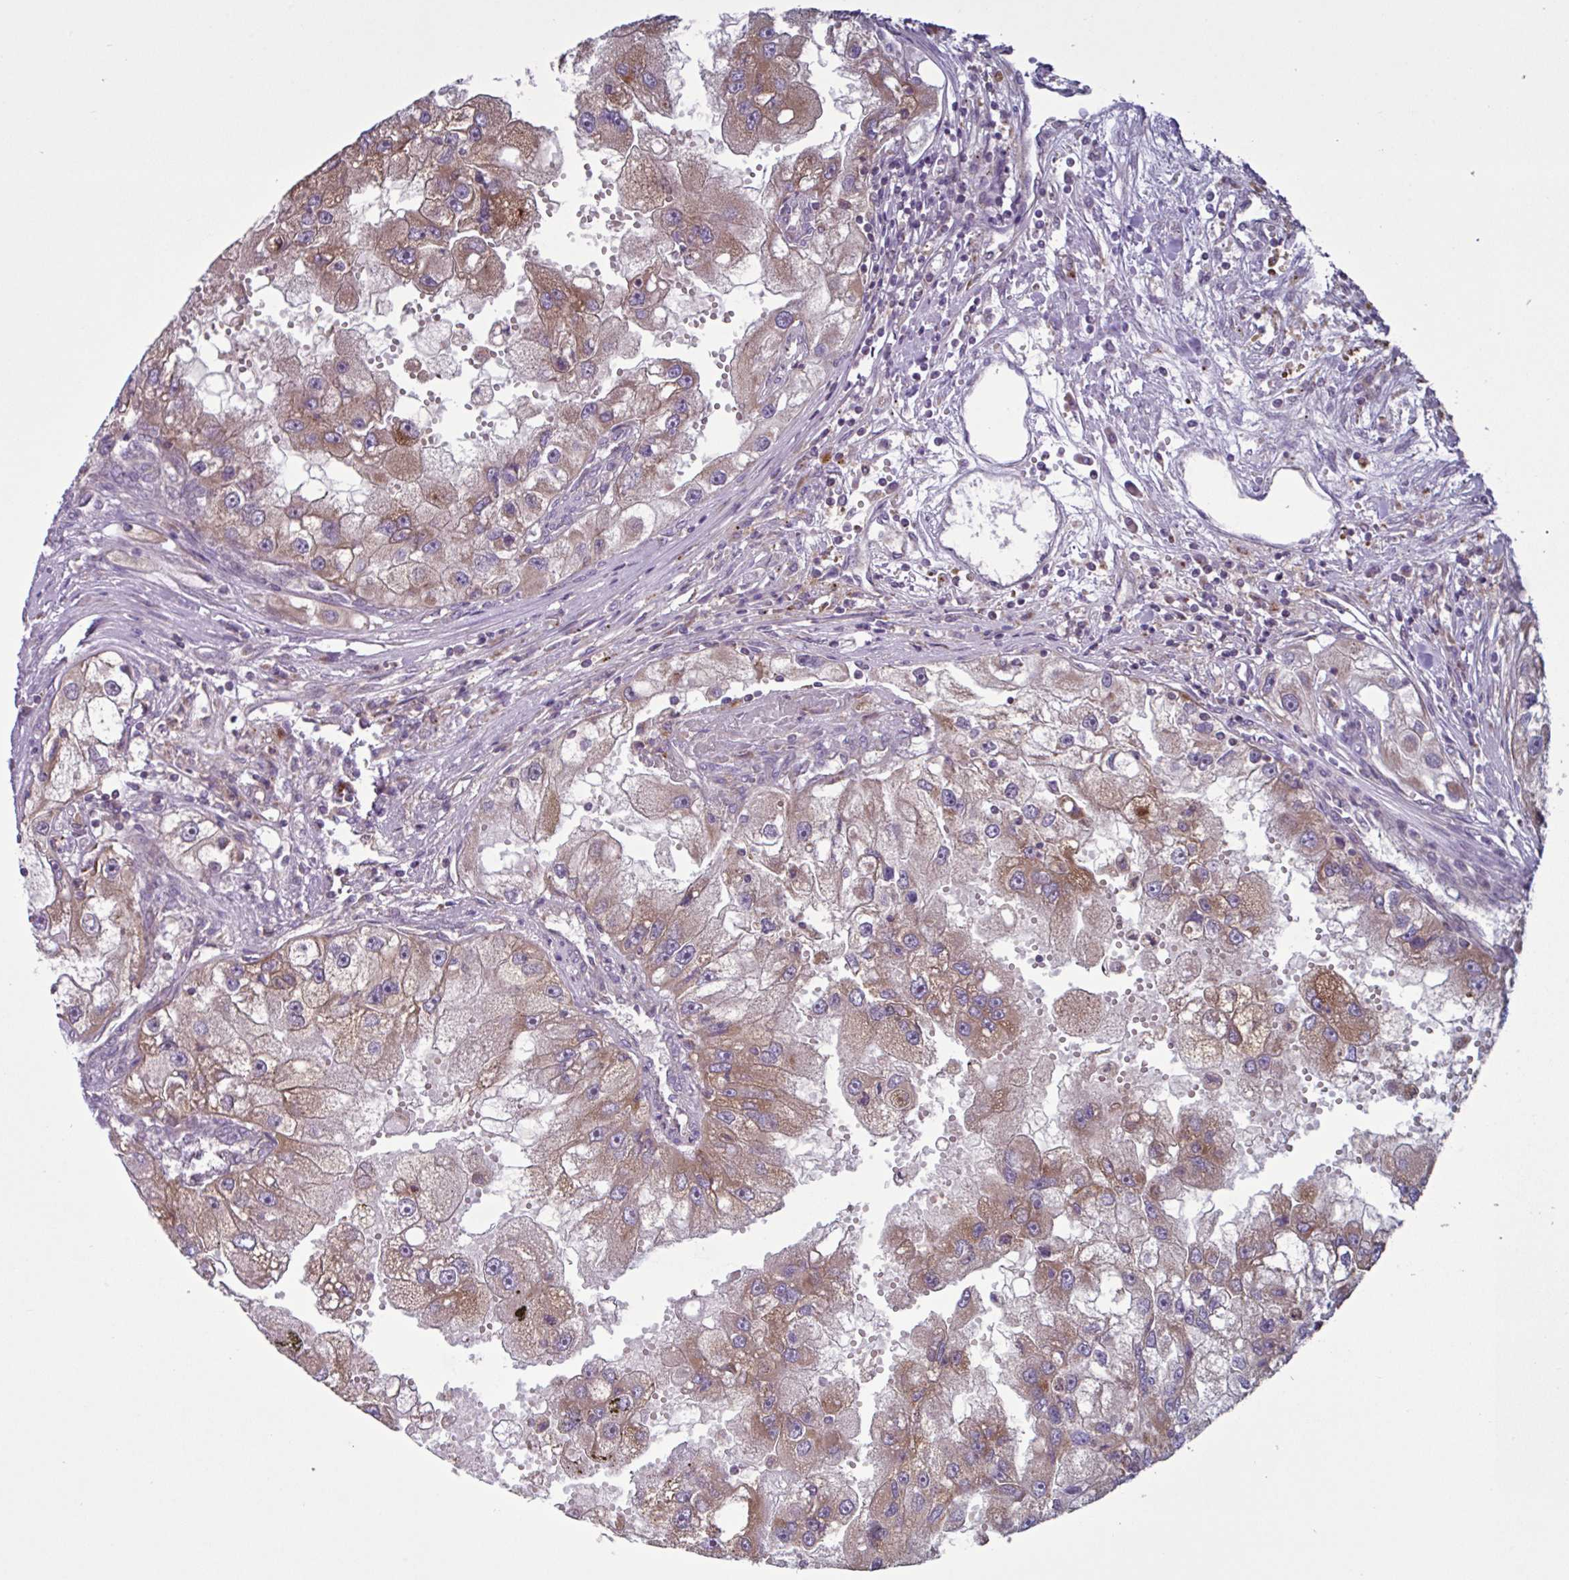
{"staining": {"intensity": "moderate", "quantity": ">75%", "location": "cytoplasmic/membranous"}, "tissue": "renal cancer", "cell_type": "Tumor cells", "image_type": "cancer", "snomed": [{"axis": "morphology", "description": "Adenocarcinoma, NOS"}, {"axis": "topography", "description": "Kidney"}], "caption": "DAB (3,3'-diaminobenzidine) immunohistochemical staining of human renal cancer demonstrates moderate cytoplasmic/membranous protein expression in about >75% of tumor cells. The staining is performed using DAB (3,3'-diaminobenzidine) brown chromogen to label protein expression. The nuclei are counter-stained blue using hematoxylin.", "gene": "GLTP", "patient": {"sex": "male", "age": 63}}